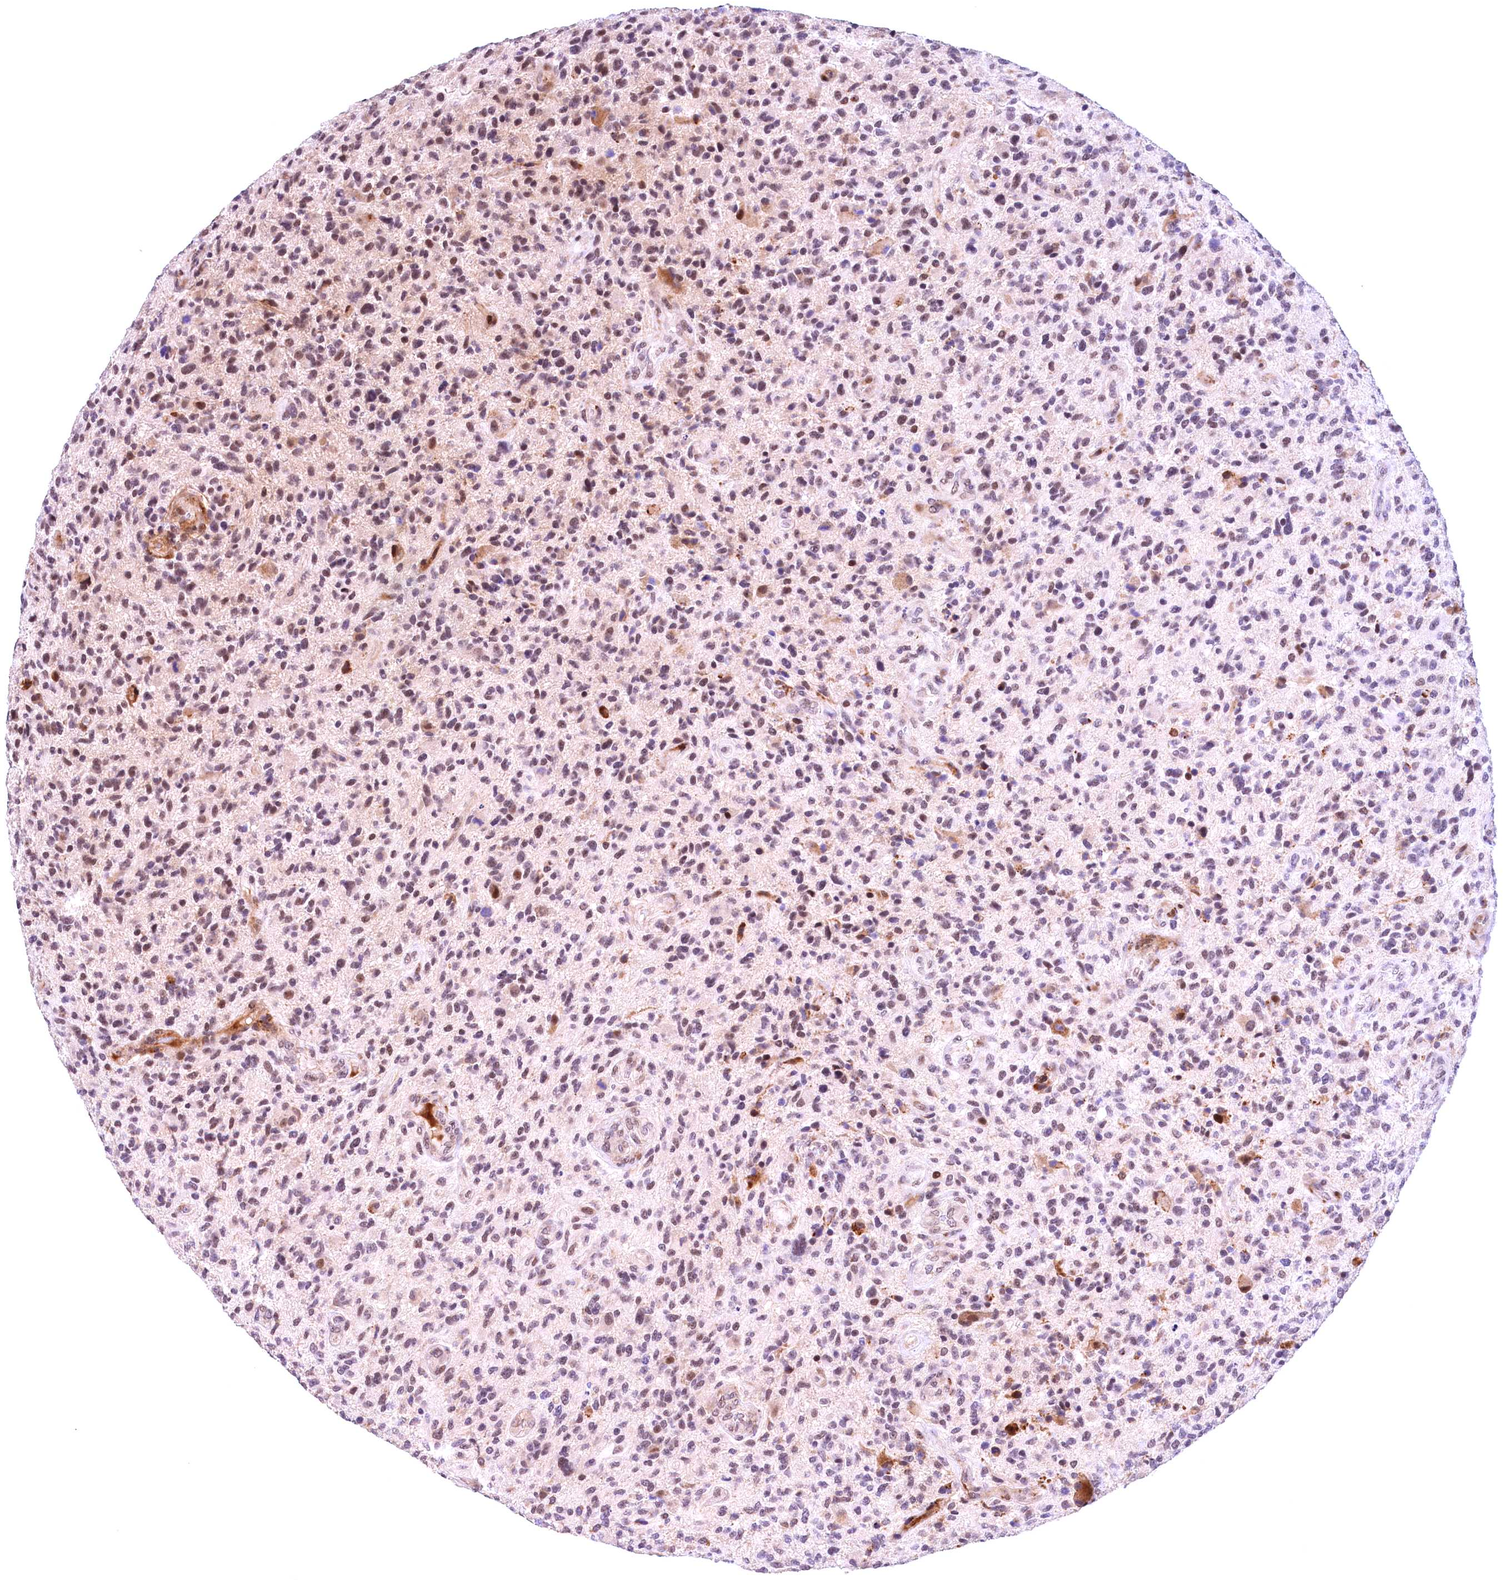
{"staining": {"intensity": "moderate", "quantity": "<25%", "location": "nuclear"}, "tissue": "glioma", "cell_type": "Tumor cells", "image_type": "cancer", "snomed": [{"axis": "morphology", "description": "Glioma, malignant, High grade"}, {"axis": "topography", "description": "Brain"}], "caption": "This is a micrograph of IHC staining of malignant glioma (high-grade), which shows moderate expression in the nuclear of tumor cells.", "gene": "FBXO45", "patient": {"sex": "male", "age": 47}}